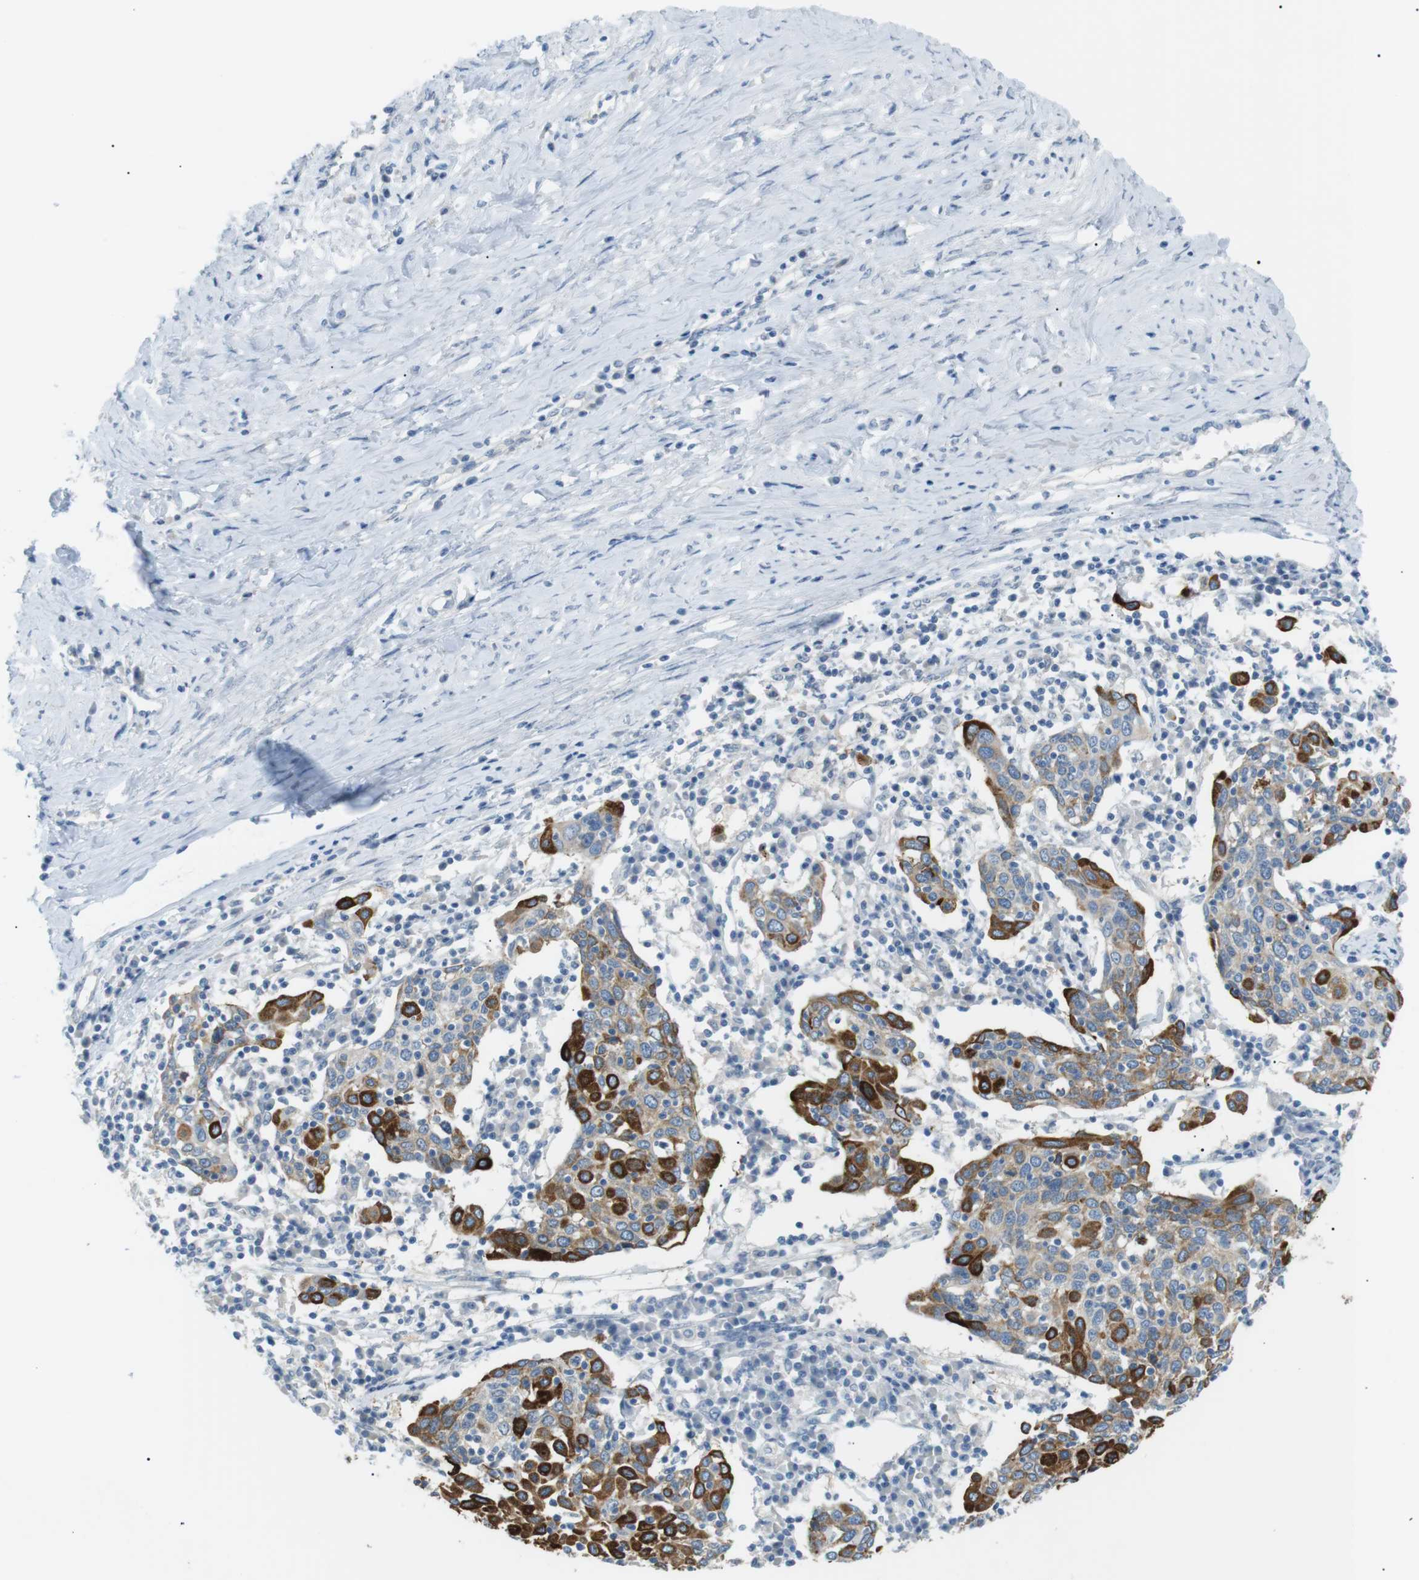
{"staining": {"intensity": "strong", "quantity": "<25%", "location": "cytoplasmic/membranous"}, "tissue": "cervical cancer", "cell_type": "Tumor cells", "image_type": "cancer", "snomed": [{"axis": "morphology", "description": "Squamous cell carcinoma, NOS"}, {"axis": "topography", "description": "Cervix"}], "caption": "This histopathology image reveals immunohistochemistry (IHC) staining of human cervical cancer (squamous cell carcinoma), with medium strong cytoplasmic/membranous expression in approximately <25% of tumor cells.", "gene": "CDH26", "patient": {"sex": "female", "age": 40}}